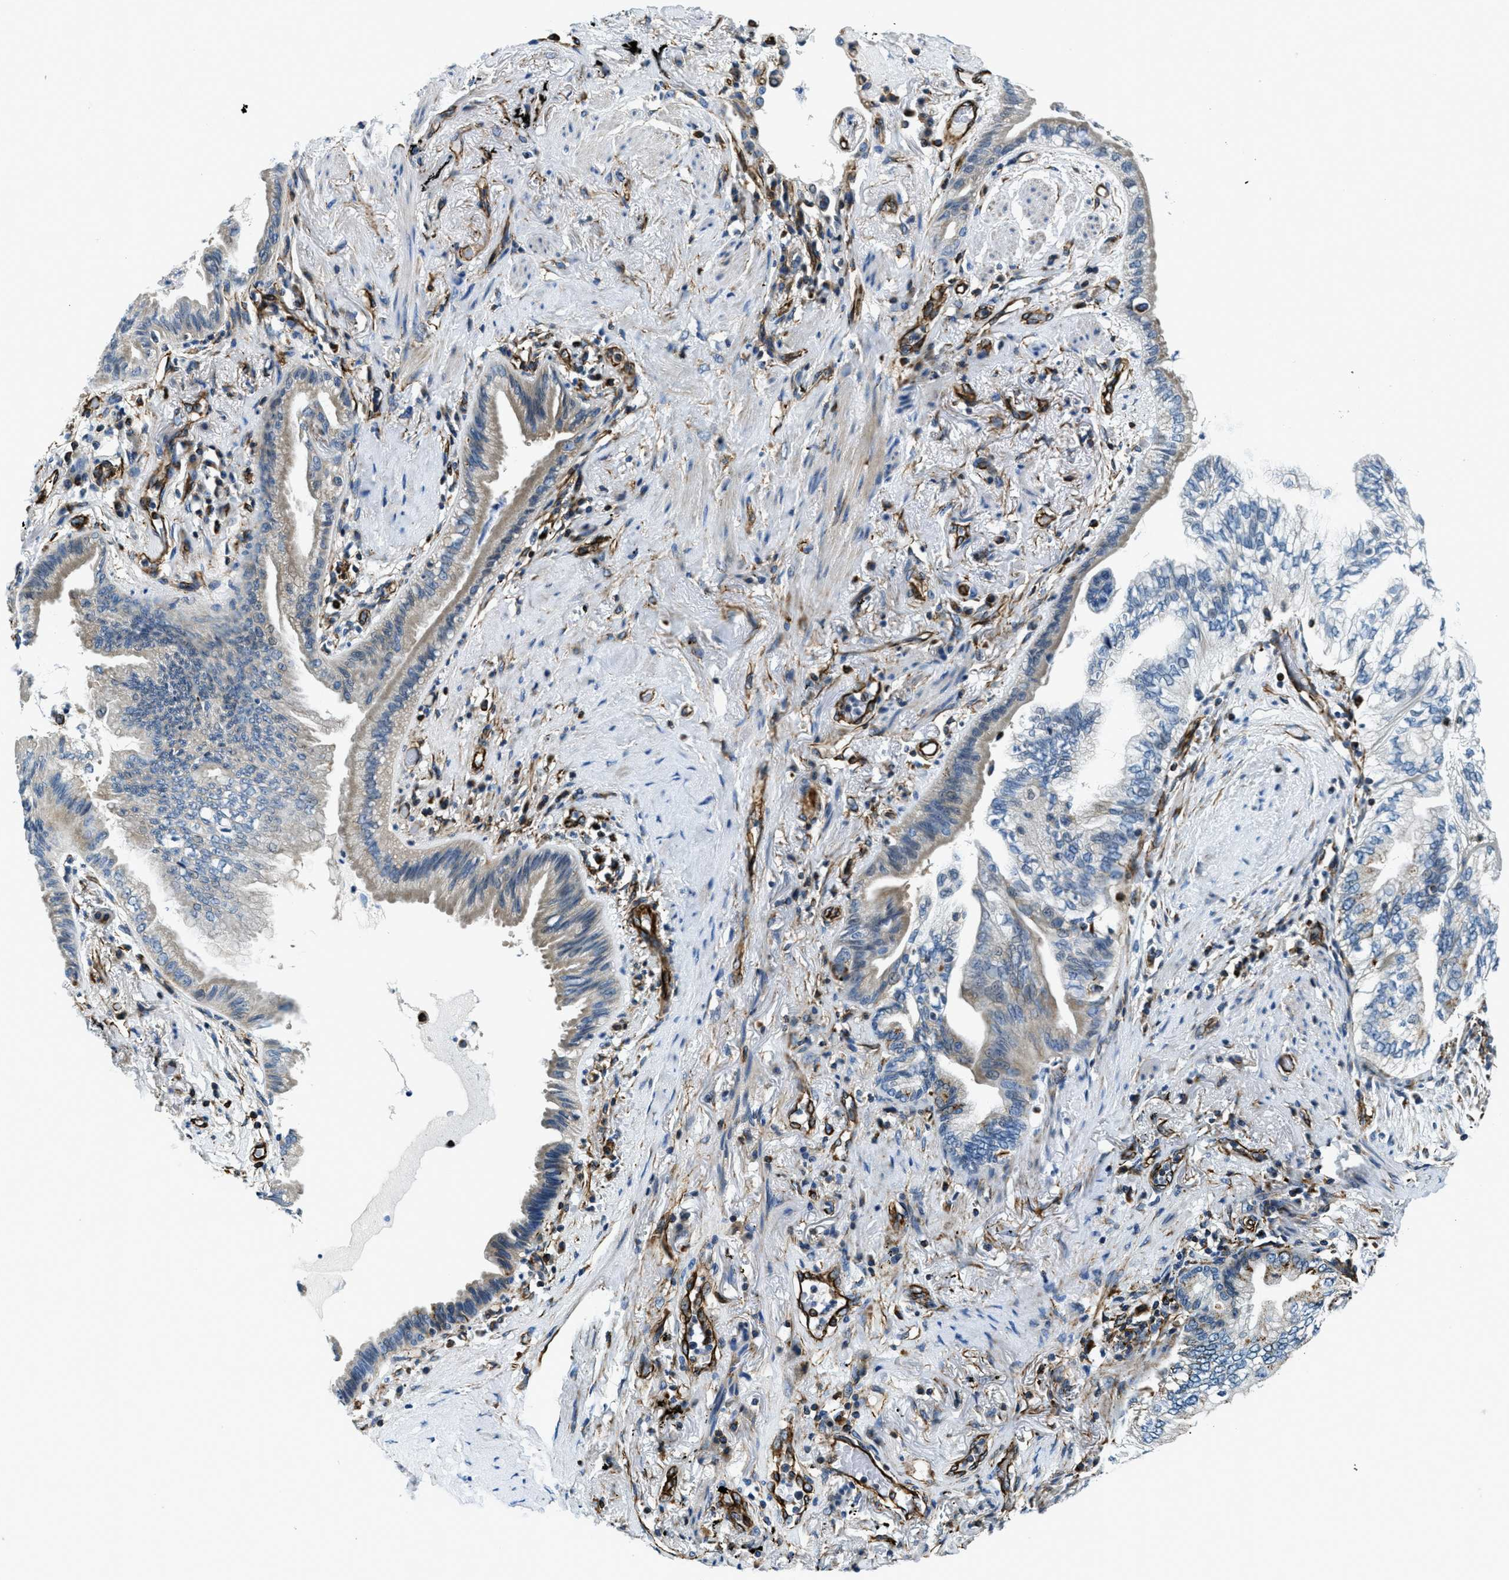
{"staining": {"intensity": "negative", "quantity": "none", "location": "none"}, "tissue": "lung cancer", "cell_type": "Tumor cells", "image_type": "cancer", "snomed": [{"axis": "morphology", "description": "Normal tissue, NOS"}, {"axis": "morphology", "description": "Adenocarcinoma, NOS"}, {"axis": "topography", "description": "Bronchus"}, {"axis": "topography", "description": "Lung"}], "caption": "Human adenocarcinoma (lung) stained for a protein using immunohistochemistry reveals no expression in tumor cells.", "gene": "GNS", "patient": {"sex": "female", "age": 70}}